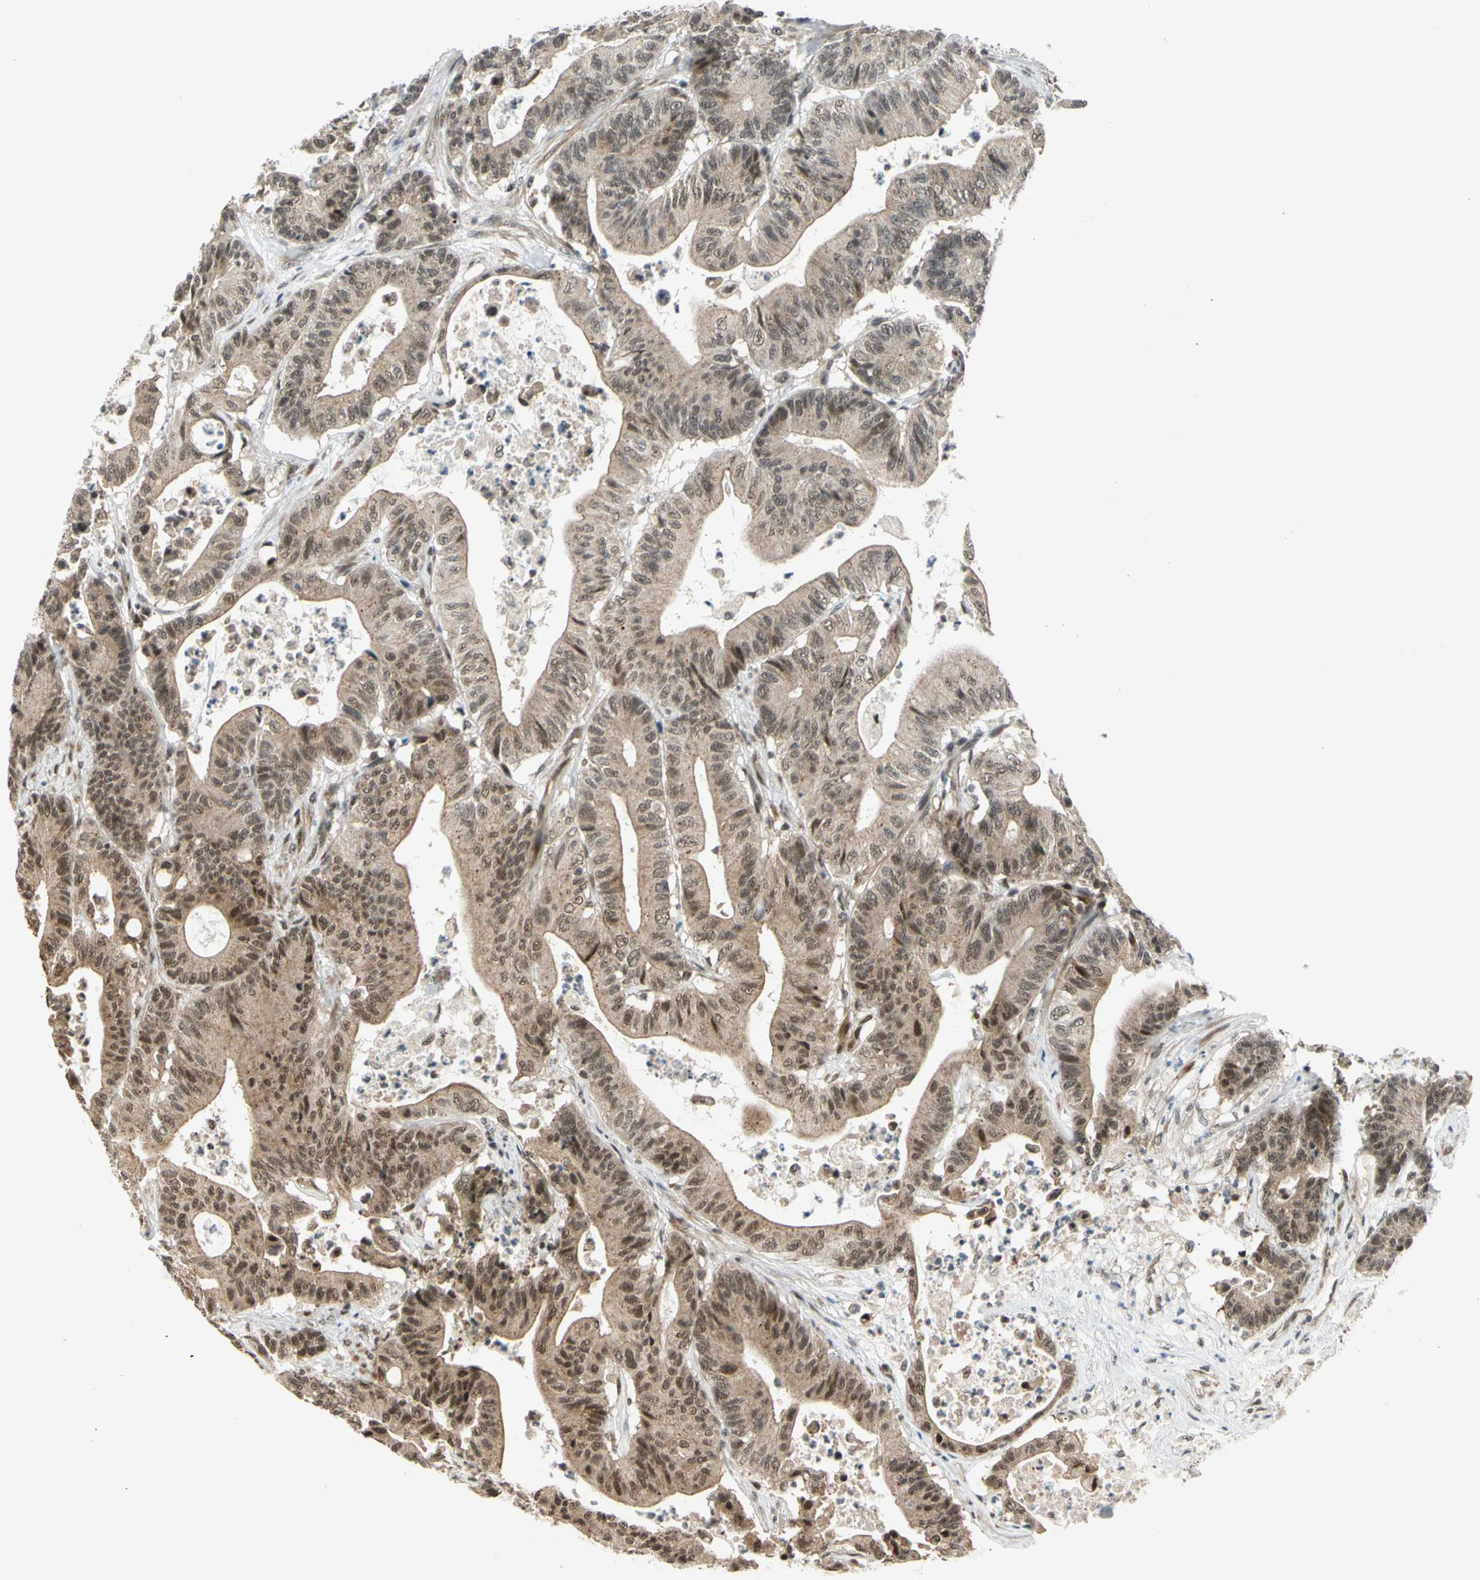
{"staining": {"intensity": "moderate", "quantity": ">75%", "location": "cytoplasmic/membranous,nuclear"}, "tissue": "colorectal cancer", "cell_type": "Tumor cells", "image_type": "cancer", "snomed": [{"axis": "morphology", "description": "Adenocarcinoma, NOS"}, {"axis": "topography", "description": "Colon"}], "caption": "Immunohistochemistry image of colorectal cancer (adenocarcinoma) stained for a protein (brown), which shows medium levels of moderate cytoplasmic/membranous and nuclear expression in about >75% of tumor cells.", "gene": "BRMS1", "patient": {"sex": "female", "age": 84}}